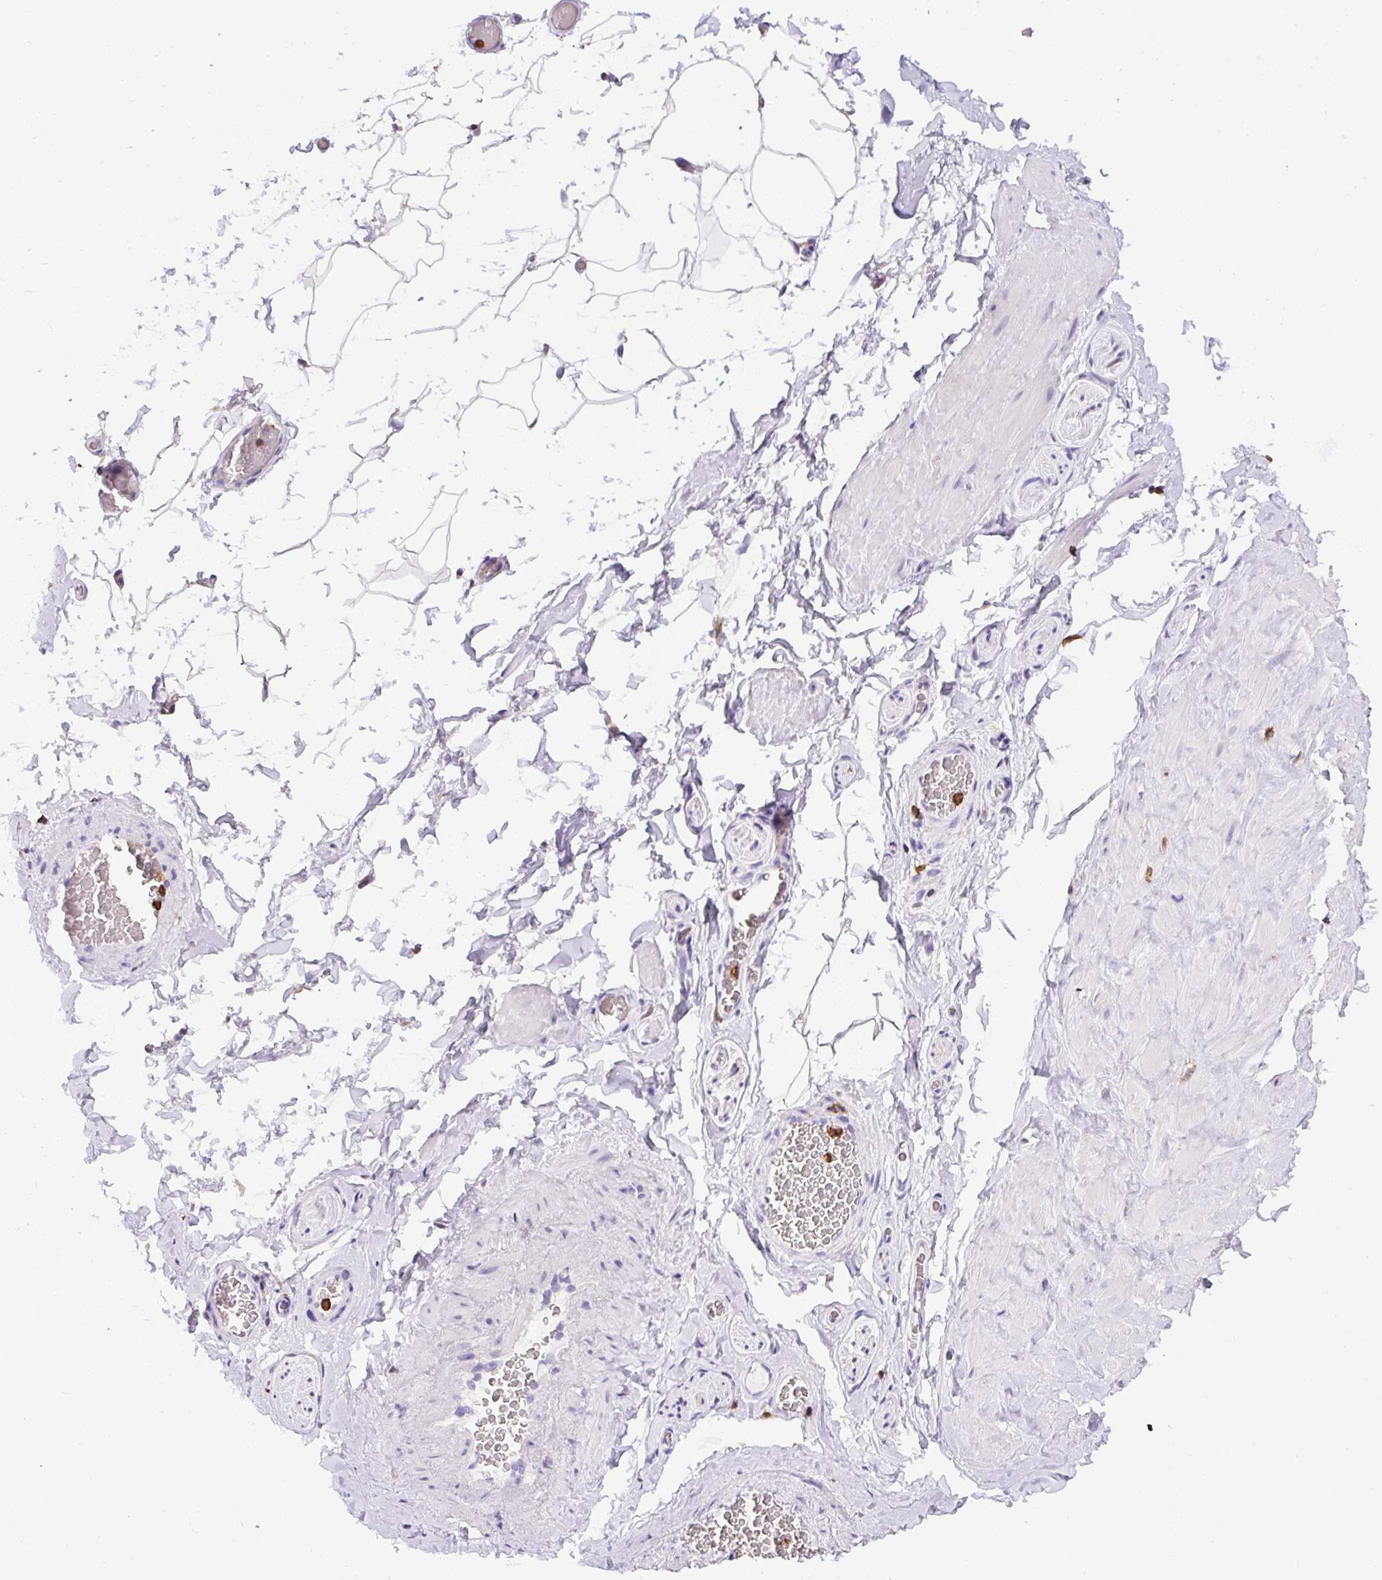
{"staining": {"intensity": "negative", "quantity": "none", "location": "none"}, "tissue": "adipose tissue", "cell_type": "Adipocytes", "image_type": "normal", "snomed": [{"axis": "morphology", "description": "Normal tissue, NOS"}, {"axis": "topography", "description": "Vascular tissue"}, {"axis": "topography", "description": "Peripheral nerve tissue"}], "caption": "High power microscopy photomicrograph of an immunohistochemistry (IHC) image of normal adipose tissue, revealing no significant staining in adipocytes.", "gene": "FAM228B", "patient": {"sex": "male", "age": 41}}